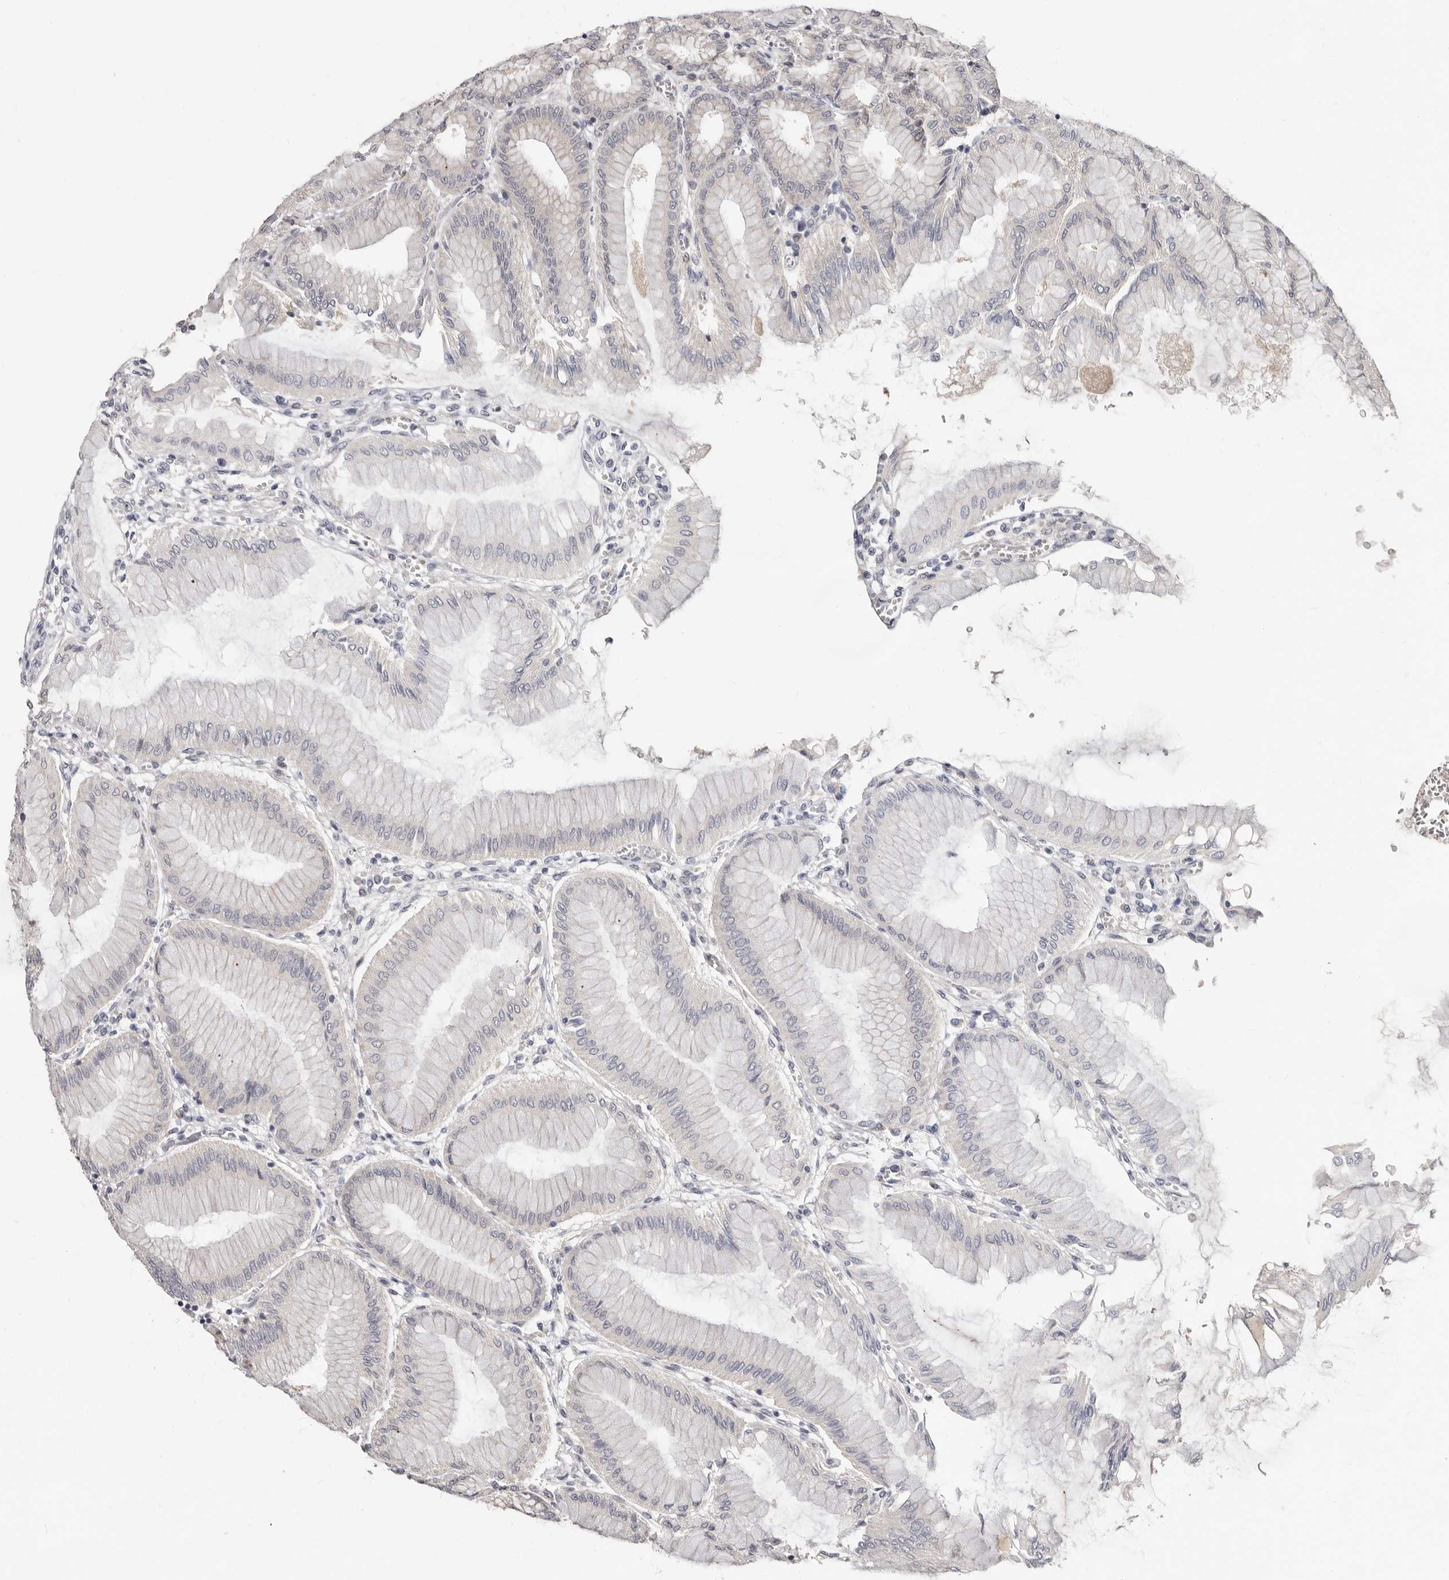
{"staining": {"intensity": "moderate", "quantity": "<25%", "location": "cytoplasmic/membranous"}, "tissue": "stomach", "cell_type": "Glandular cells", "image_type": "normal", "snomed": [{"axis": "morphology", "description": "Normal tissue, NOS"}, {"axis": "topography", "description": "Stomach, upper"}], "caption": "Immunohistochemistry (IHC) micrograph of unremarkable stomach: human stomach stained using immunohistochemistry reveals low levels of moderate protein expression localized specifically in the cytoplasmic/membranous of glandular cells, appearing as a cytoplasmic/membranous brown color.", "gene": "KLHL4", "patient": {"sex": "female", "age": 56}}